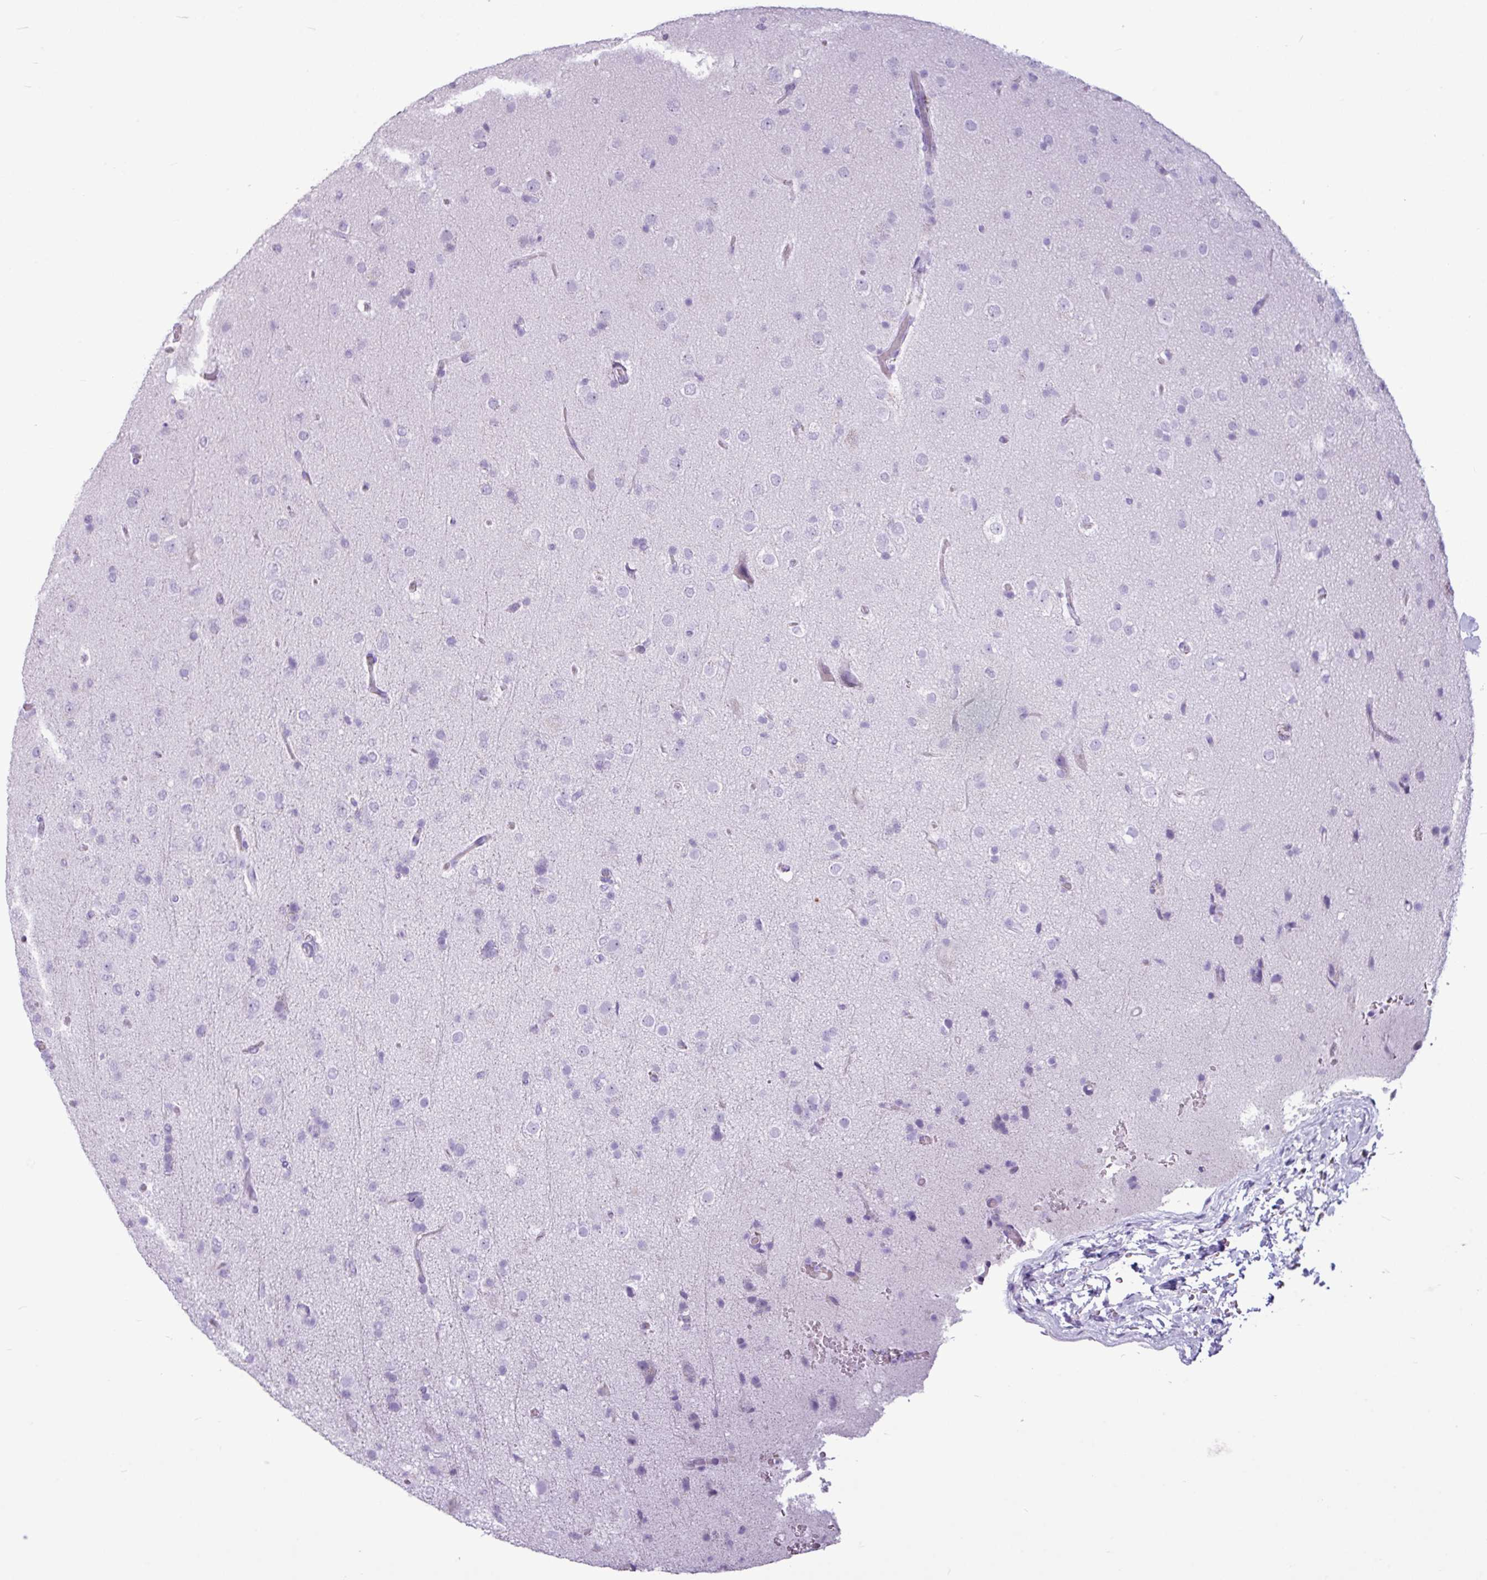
{"staining": {"intensity": "negative", "quantity": "none", "location": "none"}, "tissue": "glioma", "cell_type": "Tumor cells", "image_type": "cancer", "snomed": [{"axis": "morphology", "description": "Glioma, malignant, Low grade"}, {"axis": "topography", "description": "Brain"}], "caption": "An IHC photomicrograph of glioma is shown. There is no staining in tumor cells of glioma.", "gene": "AMY1B", "patient": {"sex": "male", "age": 65}}